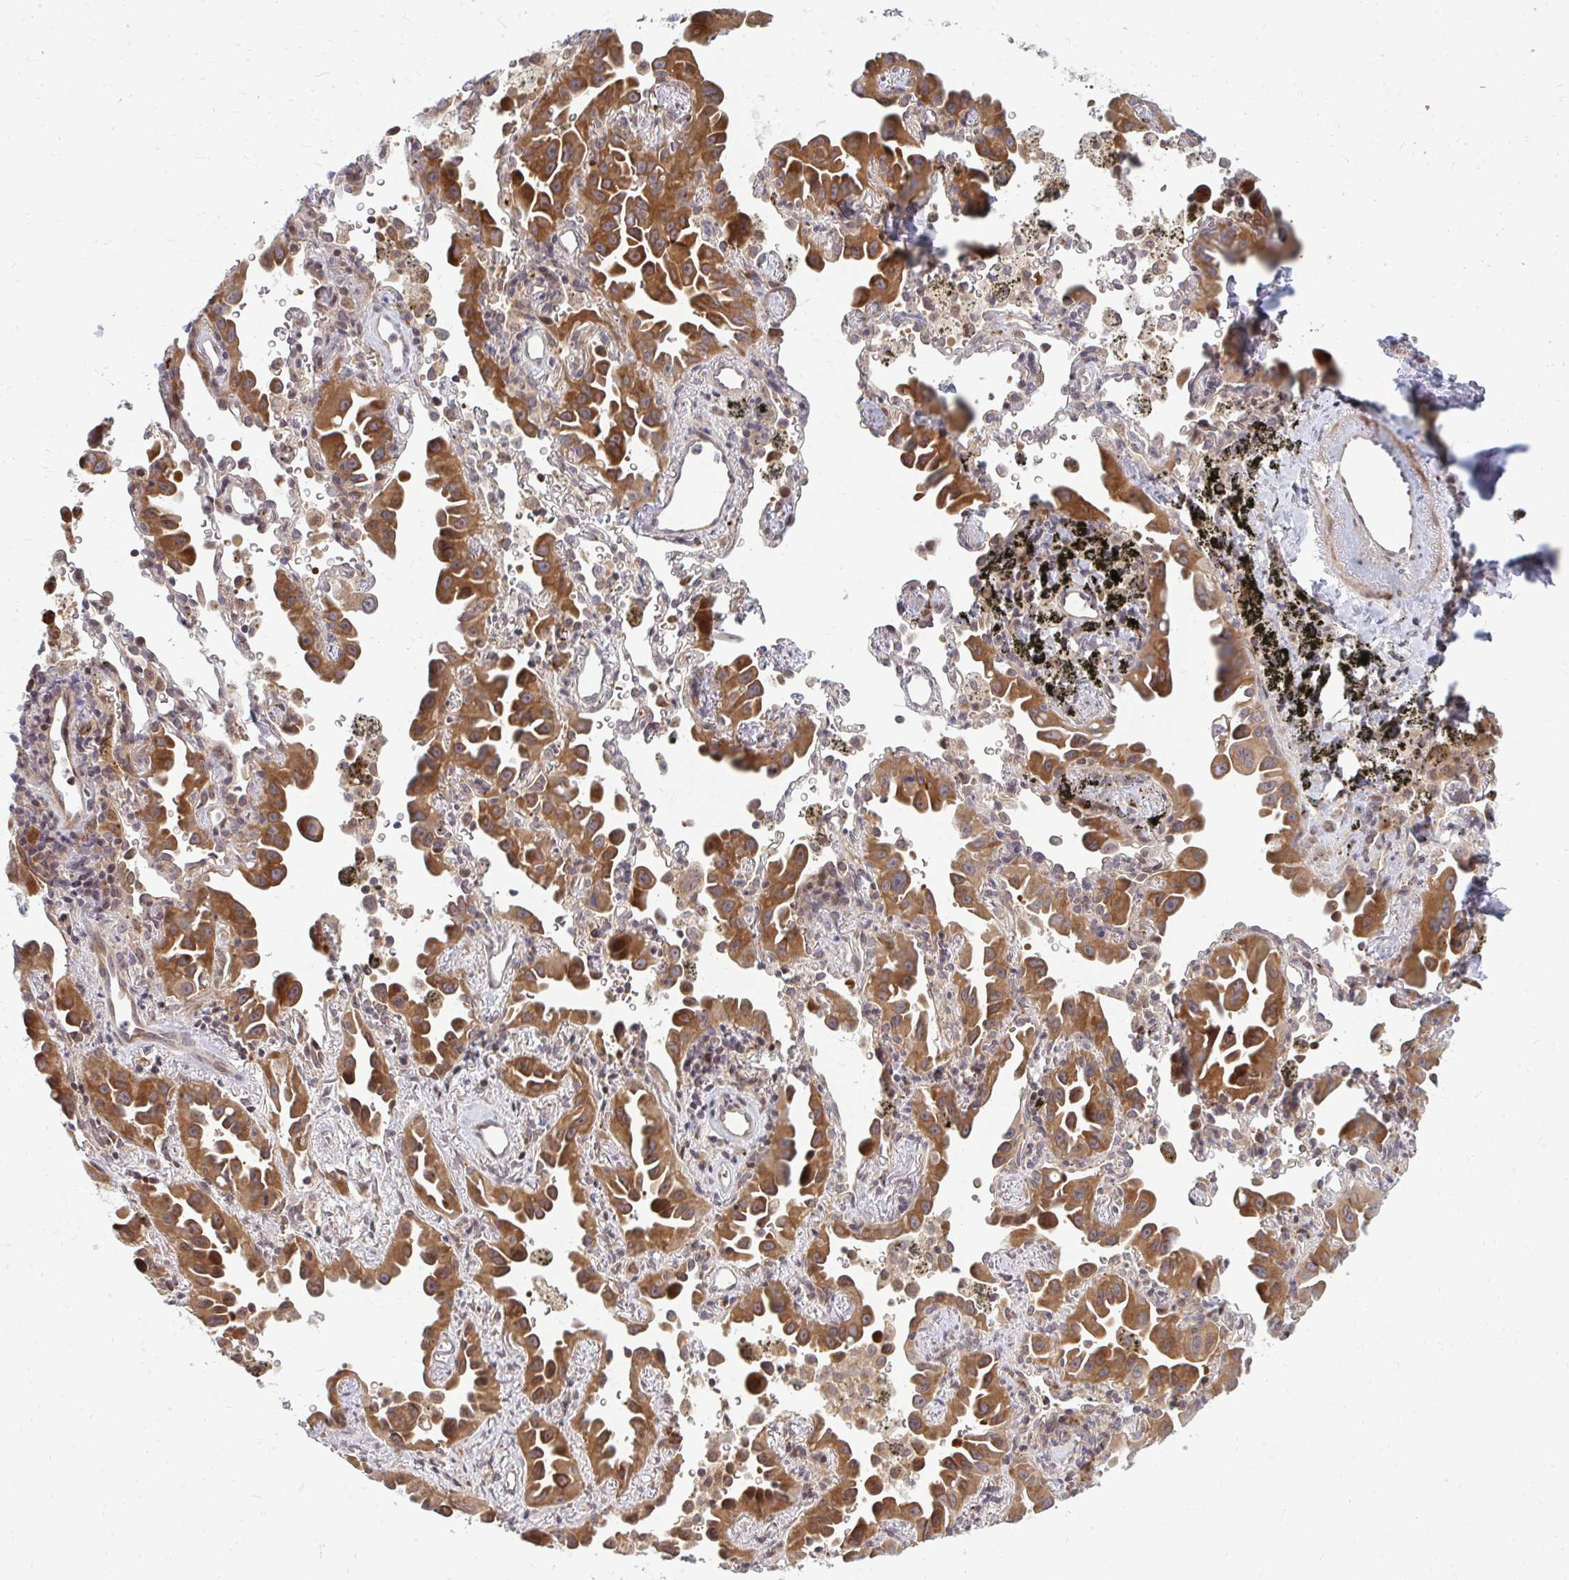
{"staining": {"intensity": "moderate", "quantity": ">75%", "location": "cytoplasmic/membranous"}, "tissue": "lung cancer", "cell_type": "Tumor cells", "image_type": "cancer", "snomed": [{"axis": "morphology", "description": "Adenocarcinoma, NOS"}, {"axis": "topography", "description": "Lung"}], "caption": "Lung adenocarcinoma tissue reveals moderate cytoplasmic/membranous expression in about >75% of tumor cells, visualized by immunohistochemistry.", "gene": "ZNF285", "patient": {"sex": "male", "age": 68}}